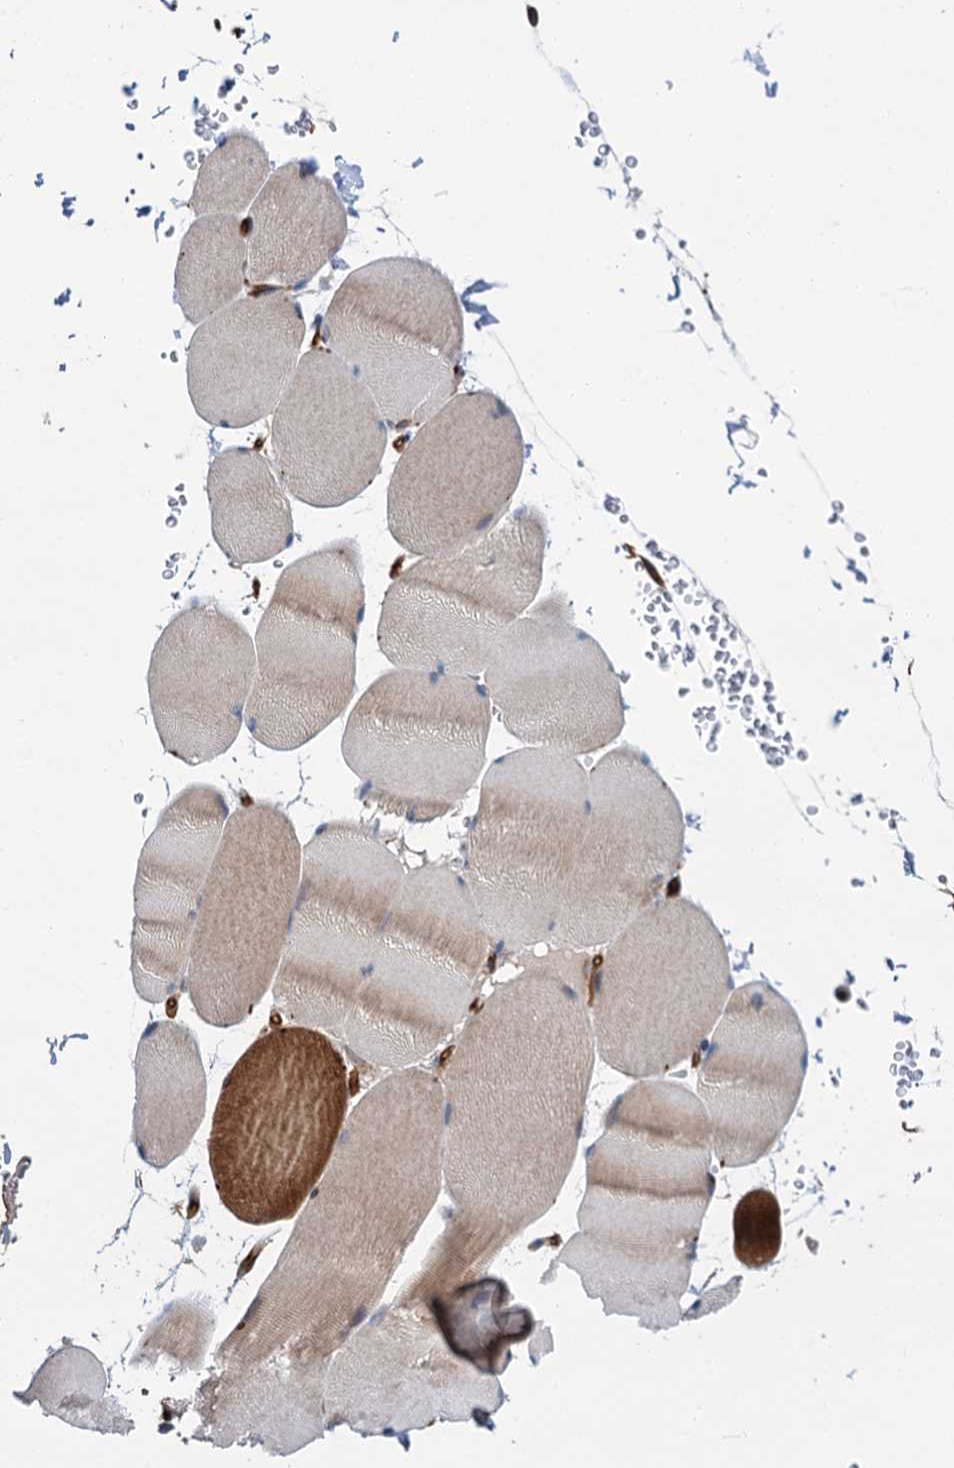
{"staining": {"intensity": "strong", "quantity": "25%-75%", "location": "cytoplasmic/membranous"}, "tissue": "skeletal muscle", "cell_type": "Myocytes", "image_type": "normal", "snomed": [{"axis": "morphology", "description": "Normal tissue, NOS"}, {"axis": "topography", "description": "Skeletal muscle"}, {"axis": "topography", "description": "Head-Neck"}], "caption": "Skeletal muscle stained with a brown dye reveals strong cytoplasmic/membranous positive staining in approximately 25%-75% of myocytes.", "gene": "ABLIM1", "patient": {"sex": "male", "age": 66}}